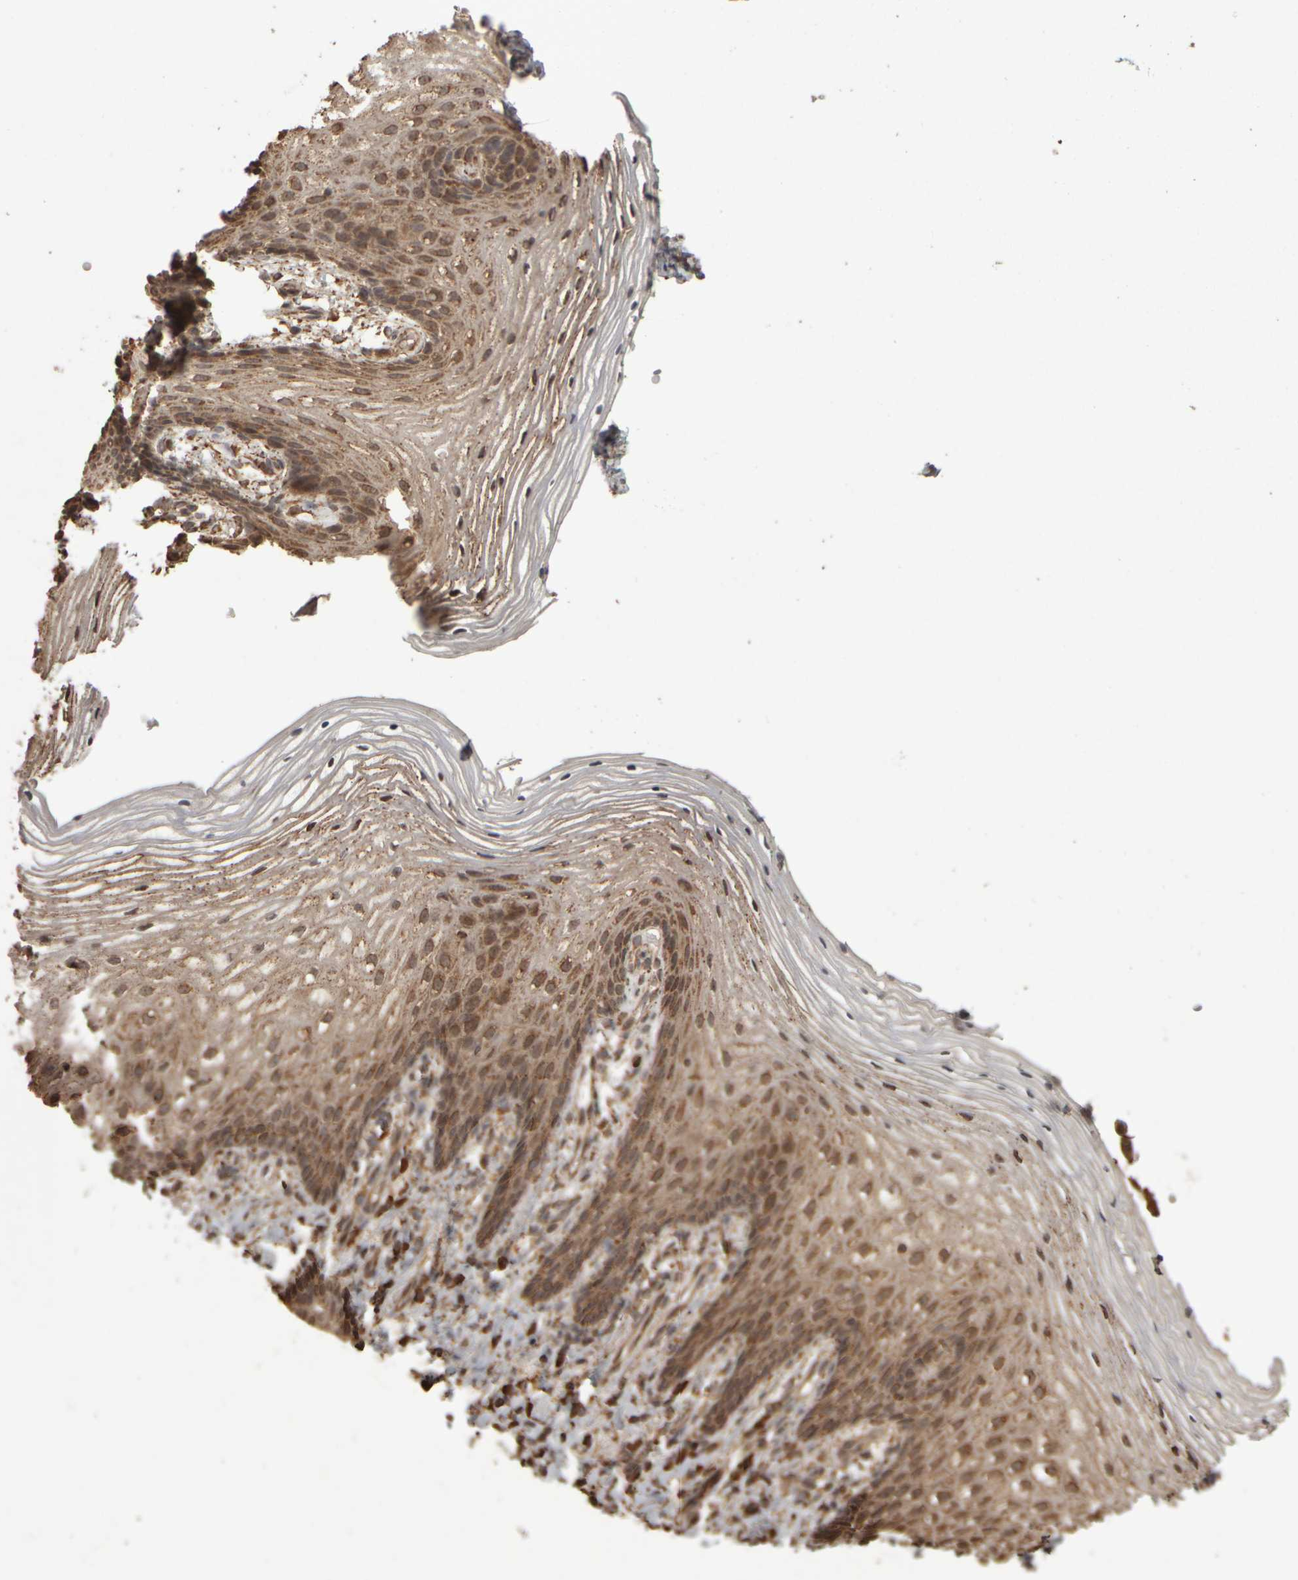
{"staining": {"intensity": "moderate", "quantity": ">75%", "location": "cytoplasmic/membranous"}, "tissue": "vagina", "cell_type": "Squamous epithelial cells", "image_type": "normal", "snomed": [{"axis": "morphology", "description": "Normal tissue, NOS"}, {"axis": "topography", "description": "Vagina"}], "caption": "This histopathology image reveals normal vagina stained with immunohistochemistry to label a protein in brown. The cytoplasmic/membranous of squamous epithelial cells show moderate positivity for the protein. Nuclei are counter-stained blue.", "gene": "AGBL3", "patient": {"sex": "female", "age": 60}}